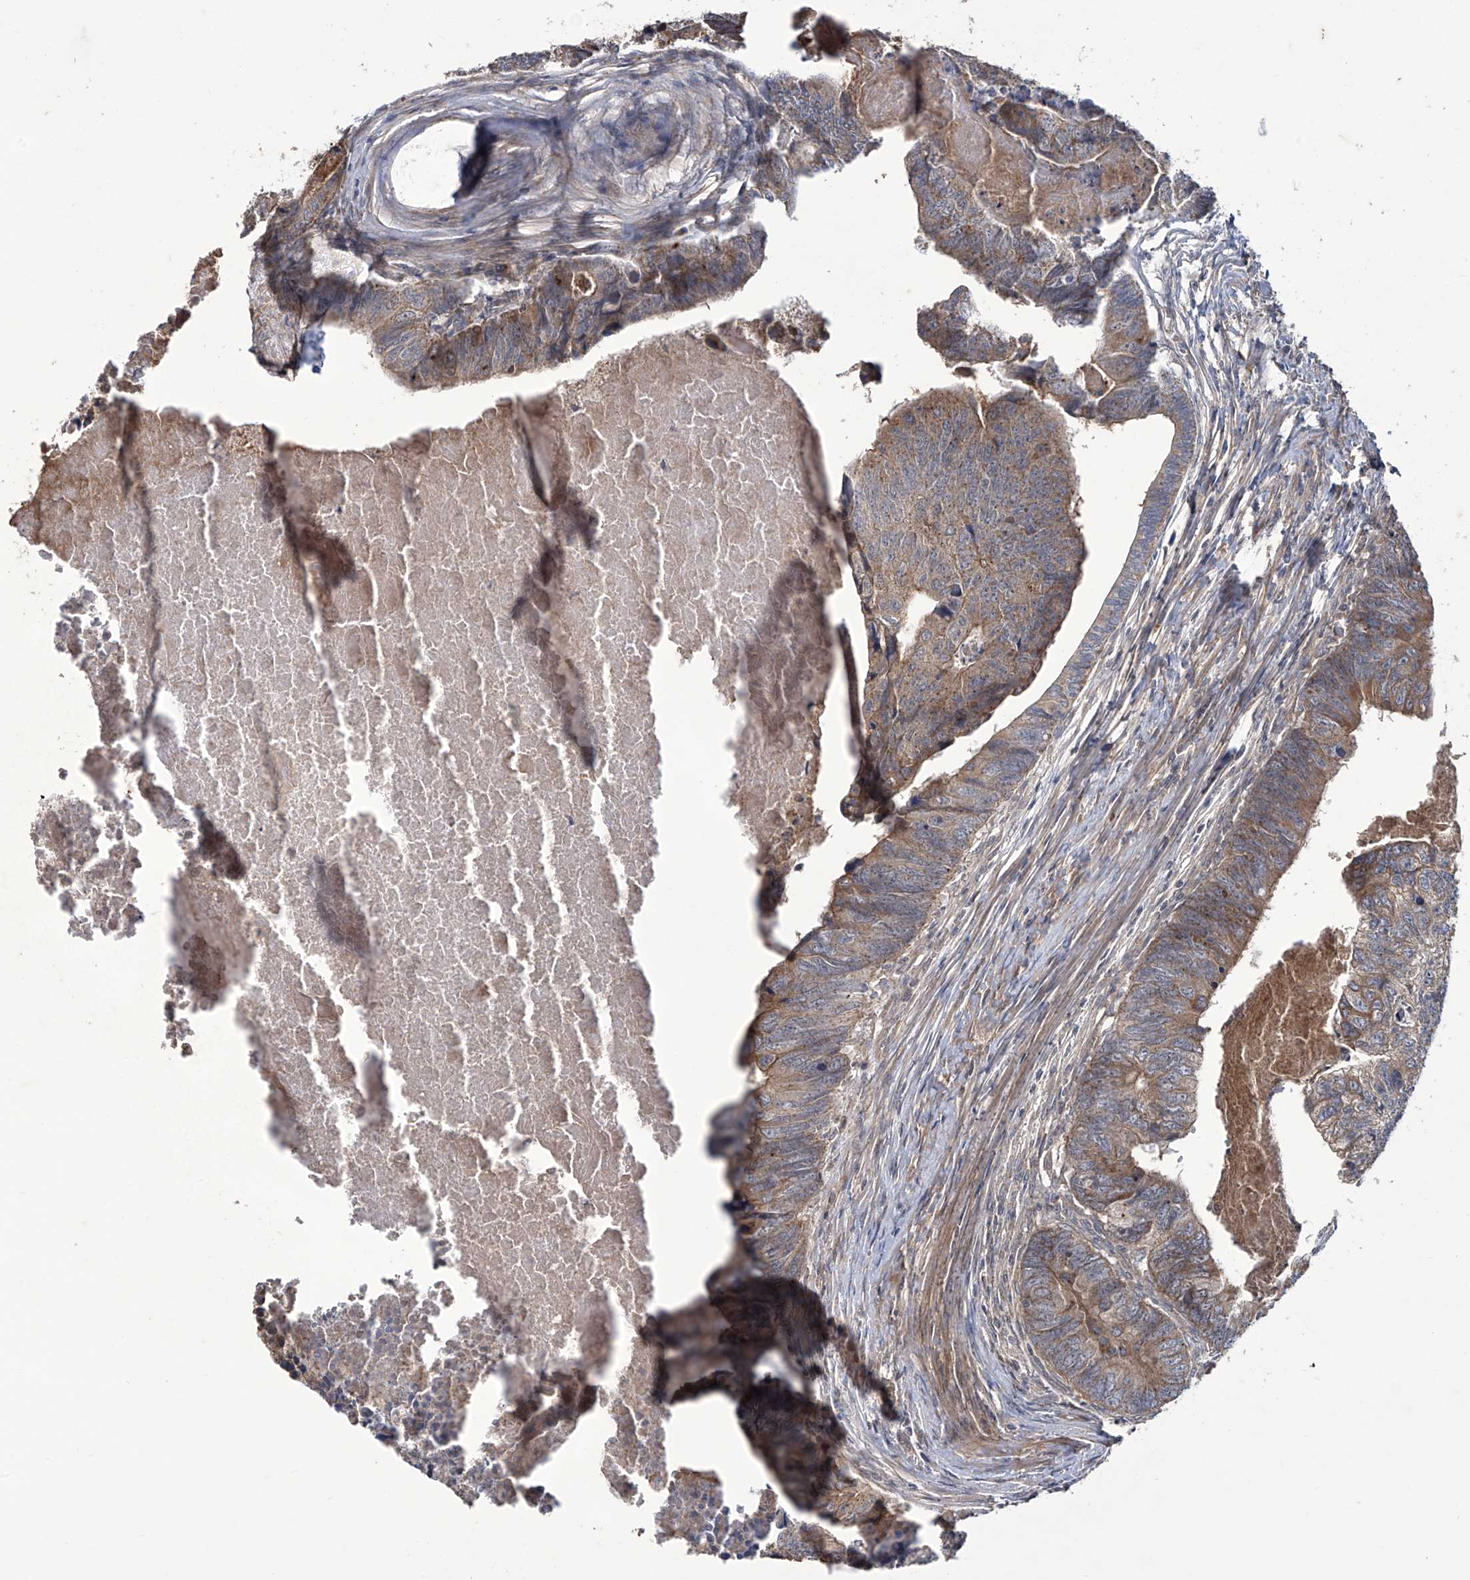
{"staining": {"intensity": "moderate", "quantity": "25%-75%", "location": "cytoplasmic/membranous"}, "tissue": "colorectal cancer", "cell_type": "Tumor cells", "image_type": "cancer", "snomed": [{"axis": "morphology", "description": "Adenocarcinoma, NOS"}, {"axis": "topography", "description": "Colon"}], "caption": "Immunohistochemical staining of colorectal adenocarcinoma shows moderate cytoplasmic/membranous protein expression in about 25%-75% of tumor cells.", "gene": "TRIM60", "patient": {"sex": "female", "age": 67}}